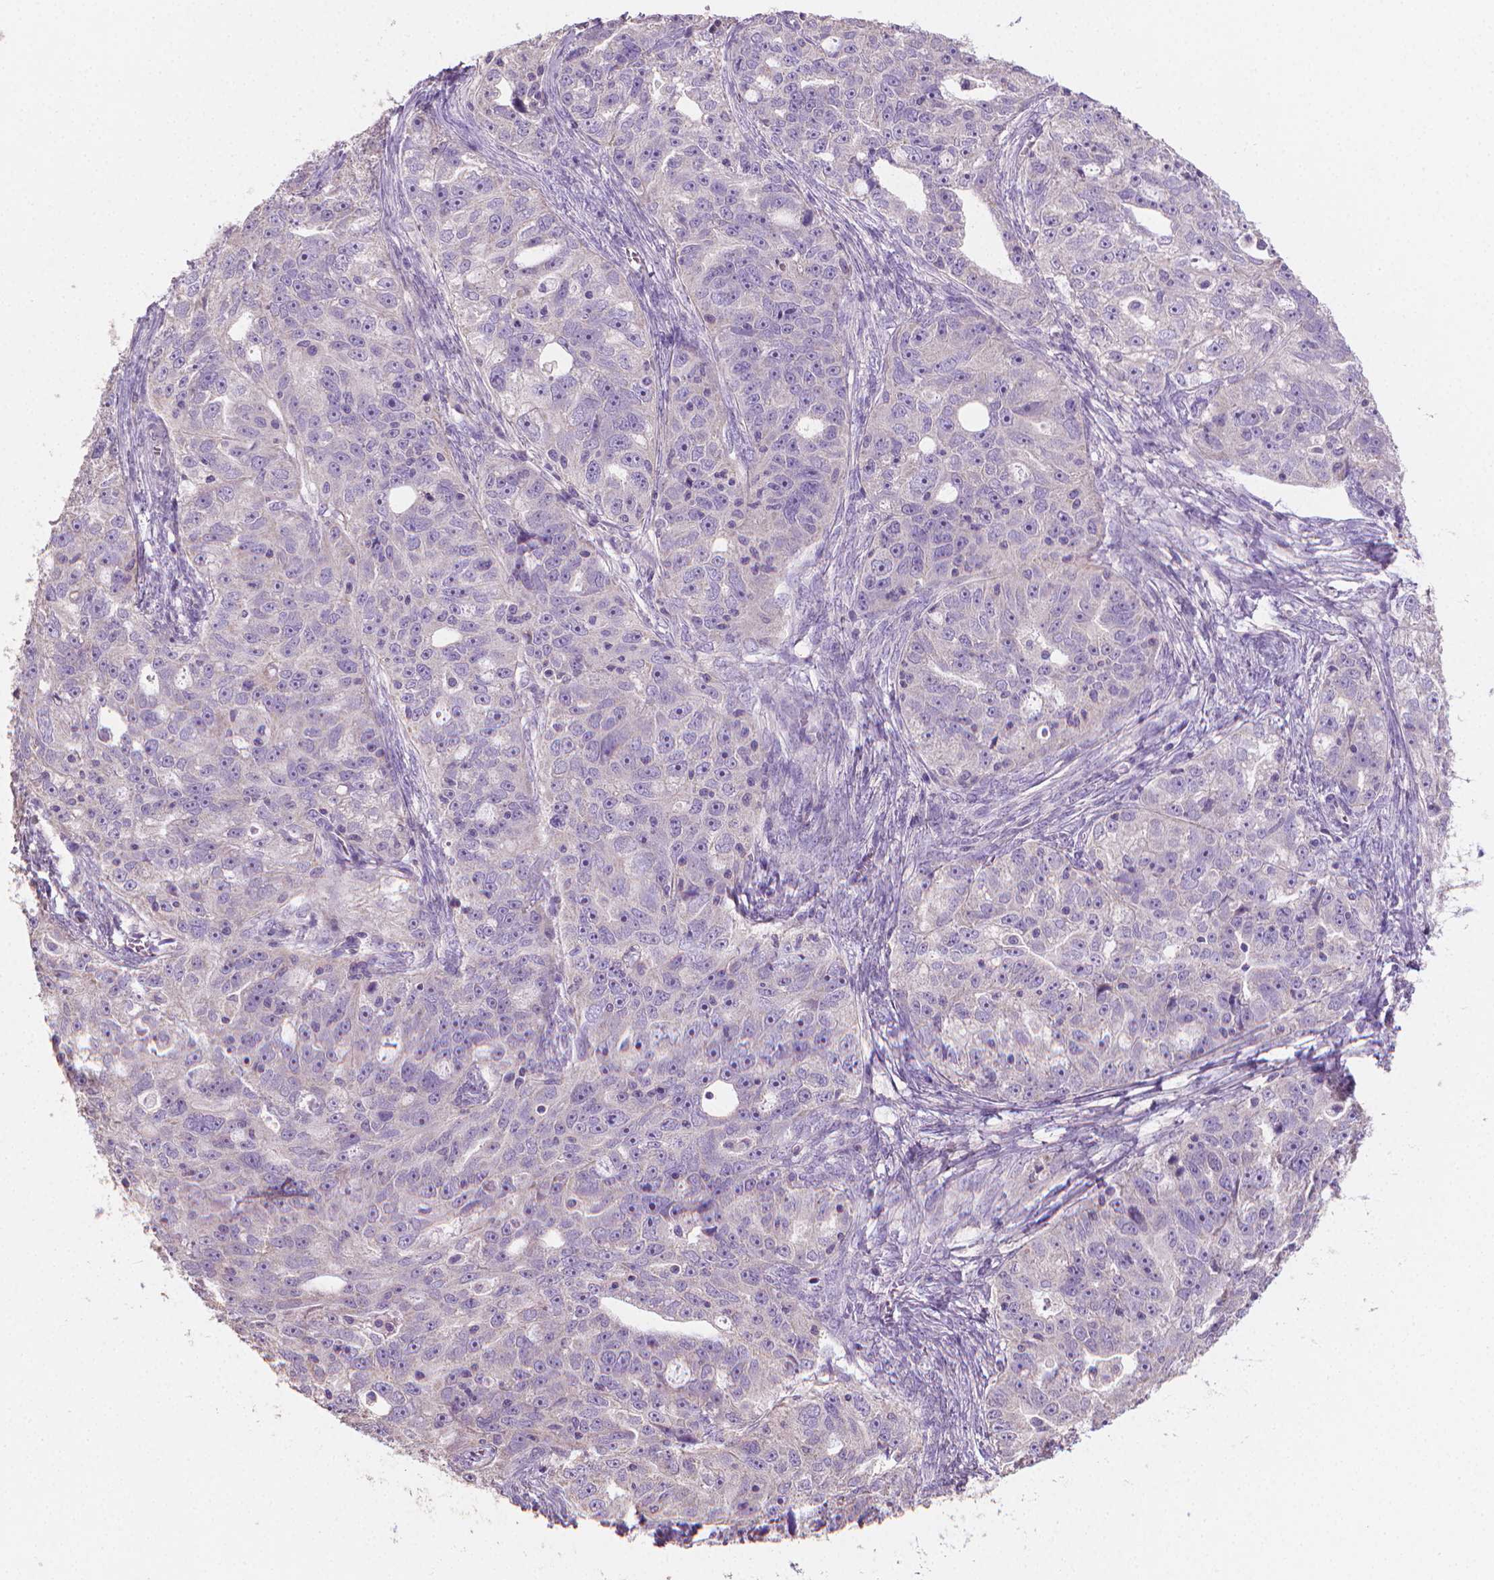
{"staining": {"intensity": "negative", "quantity": "none", "location": "none"}, "tissue": "ovarian cancer", "cell_type": "Tumor cells", "image_type": "cancer", "snomed": [{"axis": "morphology", "description": "Cystadenocarcinoma, serous, NOS"}, {"axis": "topography", "description": "Ovary"}], "caption": "Immunohistochemistry image of human ovarian serous cystadenocarcinoma stained for a protein (brown), which displays no positivity in tumor cells.", "gene": "CATIP", "patient": {"sex": "female", "age": 51}}